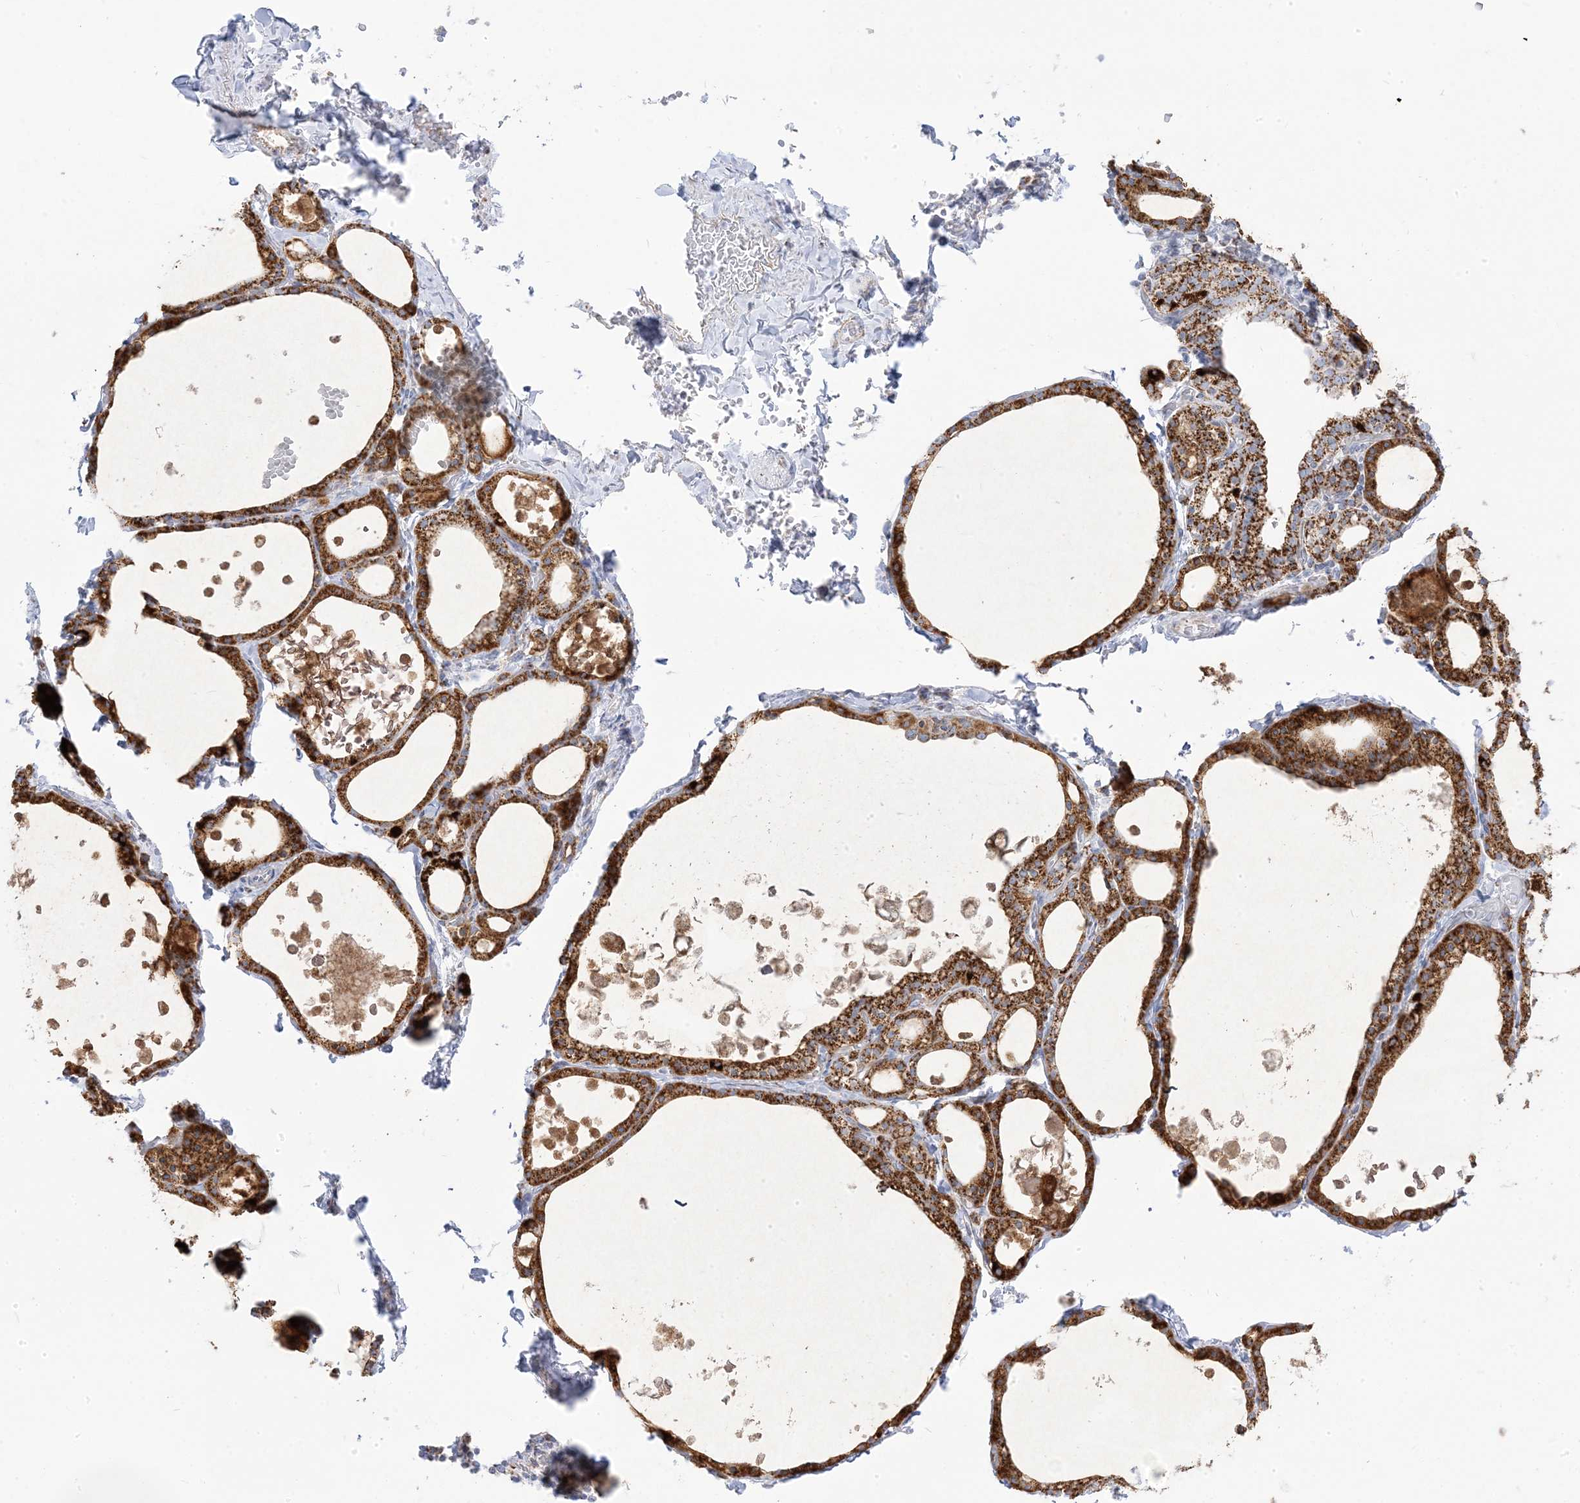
{"staining": {"intensity": "strong", "quantity": ">75%", "location": "cytoplasmic/membranous"}, "tissue": "thyroid gland", "cell_type": "Glandular cells", "image_type": "normal", "snomed": [{"axis": "morphology", "description": "Normal tissue, NOS"}, {"axis": "topography", "description": "Thyroid gland"}], "caption": "IHC of unremarkable human thyroid gland demonstrates high levels of strong cytoplasmic/membranous staining in about >75% of glandular cells.", "gene": "PCCB", "patient": {"sex": "male", "age": 56}}